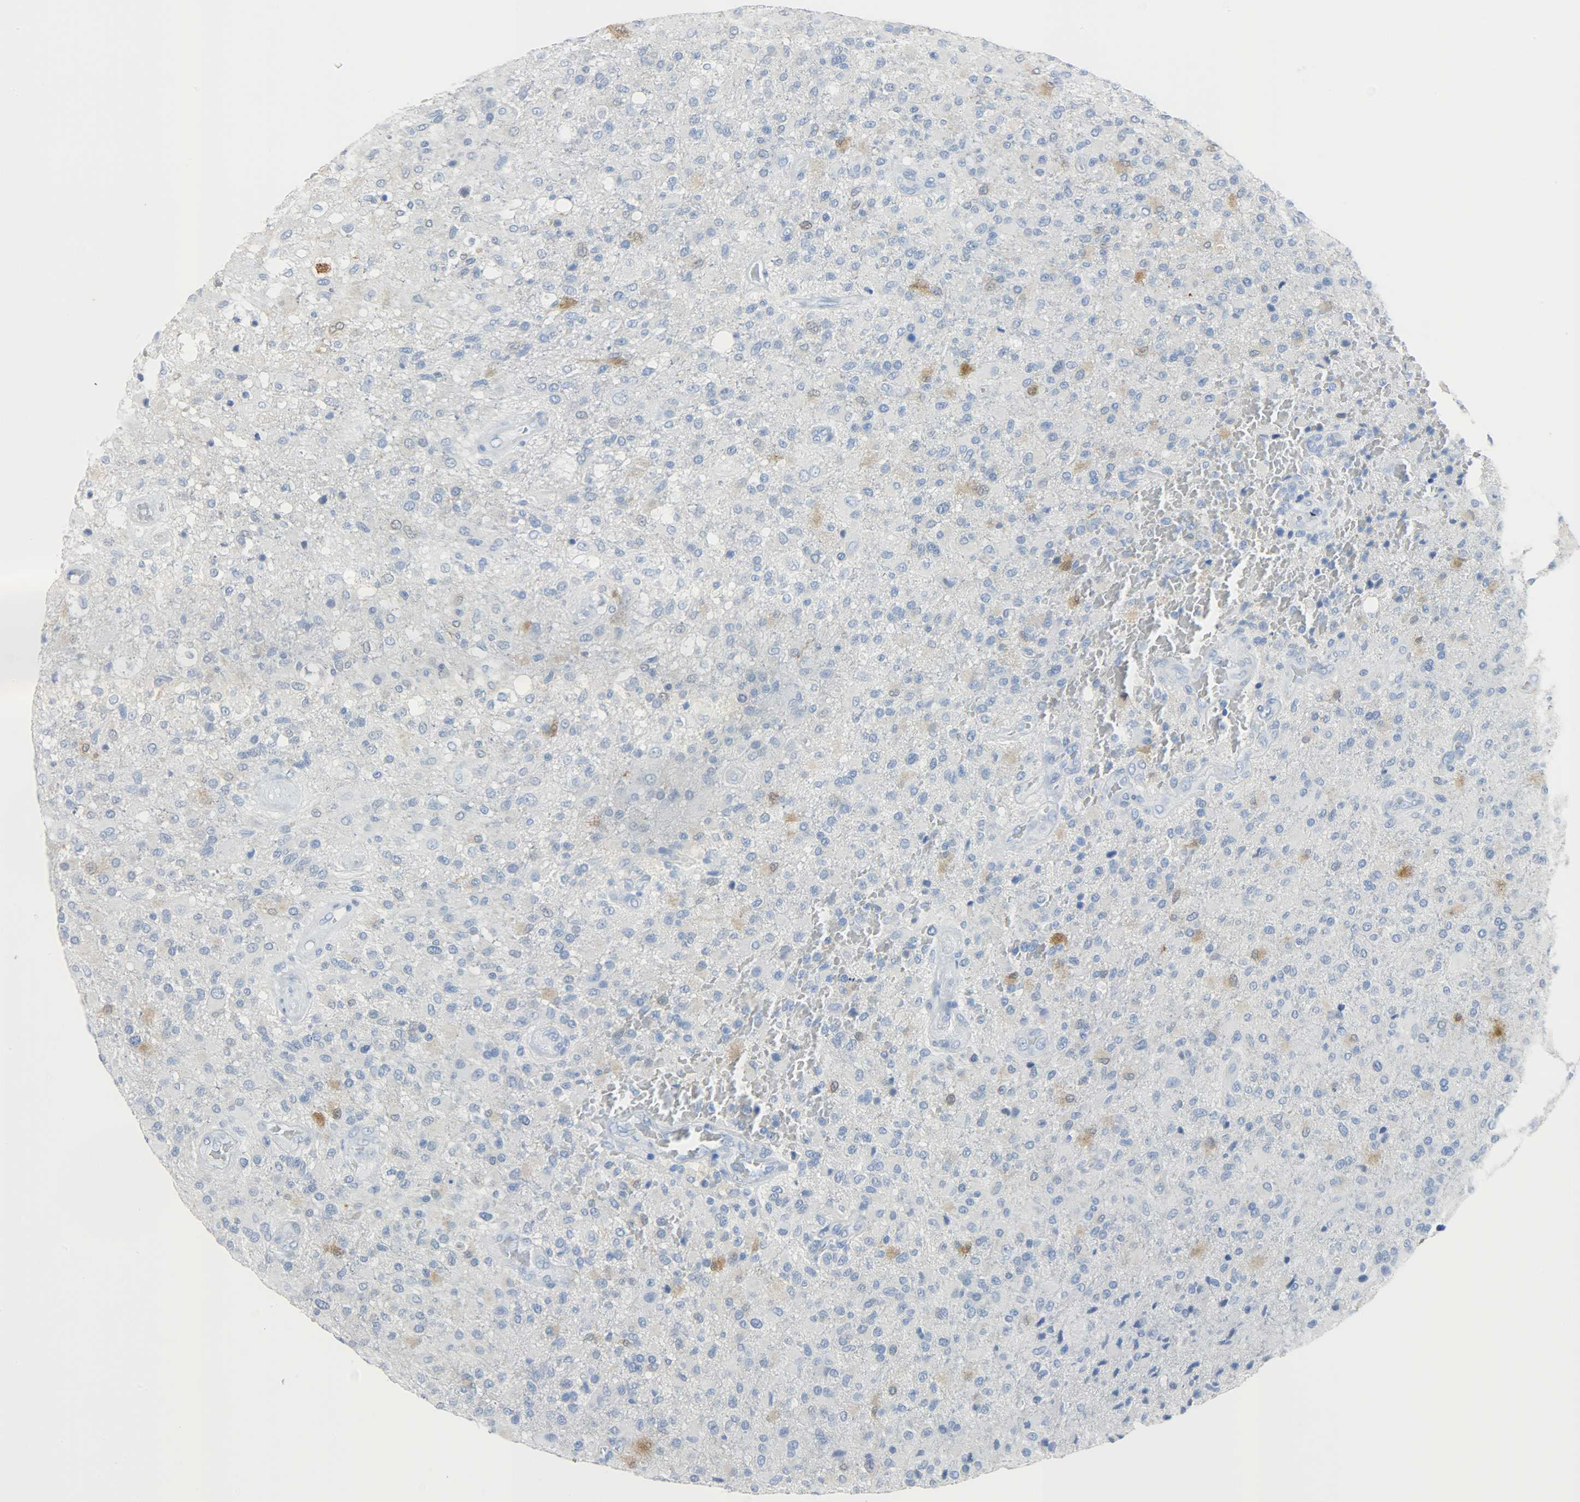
{"staining": {"intensity": "moderate", "quantity": "<25%", "location": "cytoplasmic/membranous"}, "tissue": "glioma", "cell_type": "Tumor cells", "image_type": "cancer", "snomed": [{"axis": "morphology", "description": "Glioma, malignant, High grade"}, {"axis": "topography", "description": "Brain"}], "caption": "A histopathology image of malignant glioma (high-grade) stained for a protein demonstrates moderate cytoplasmic/membranous brown staining in tumor cells.", "gene": "CA3", "patient": {"sex": "male", "age": 71}}